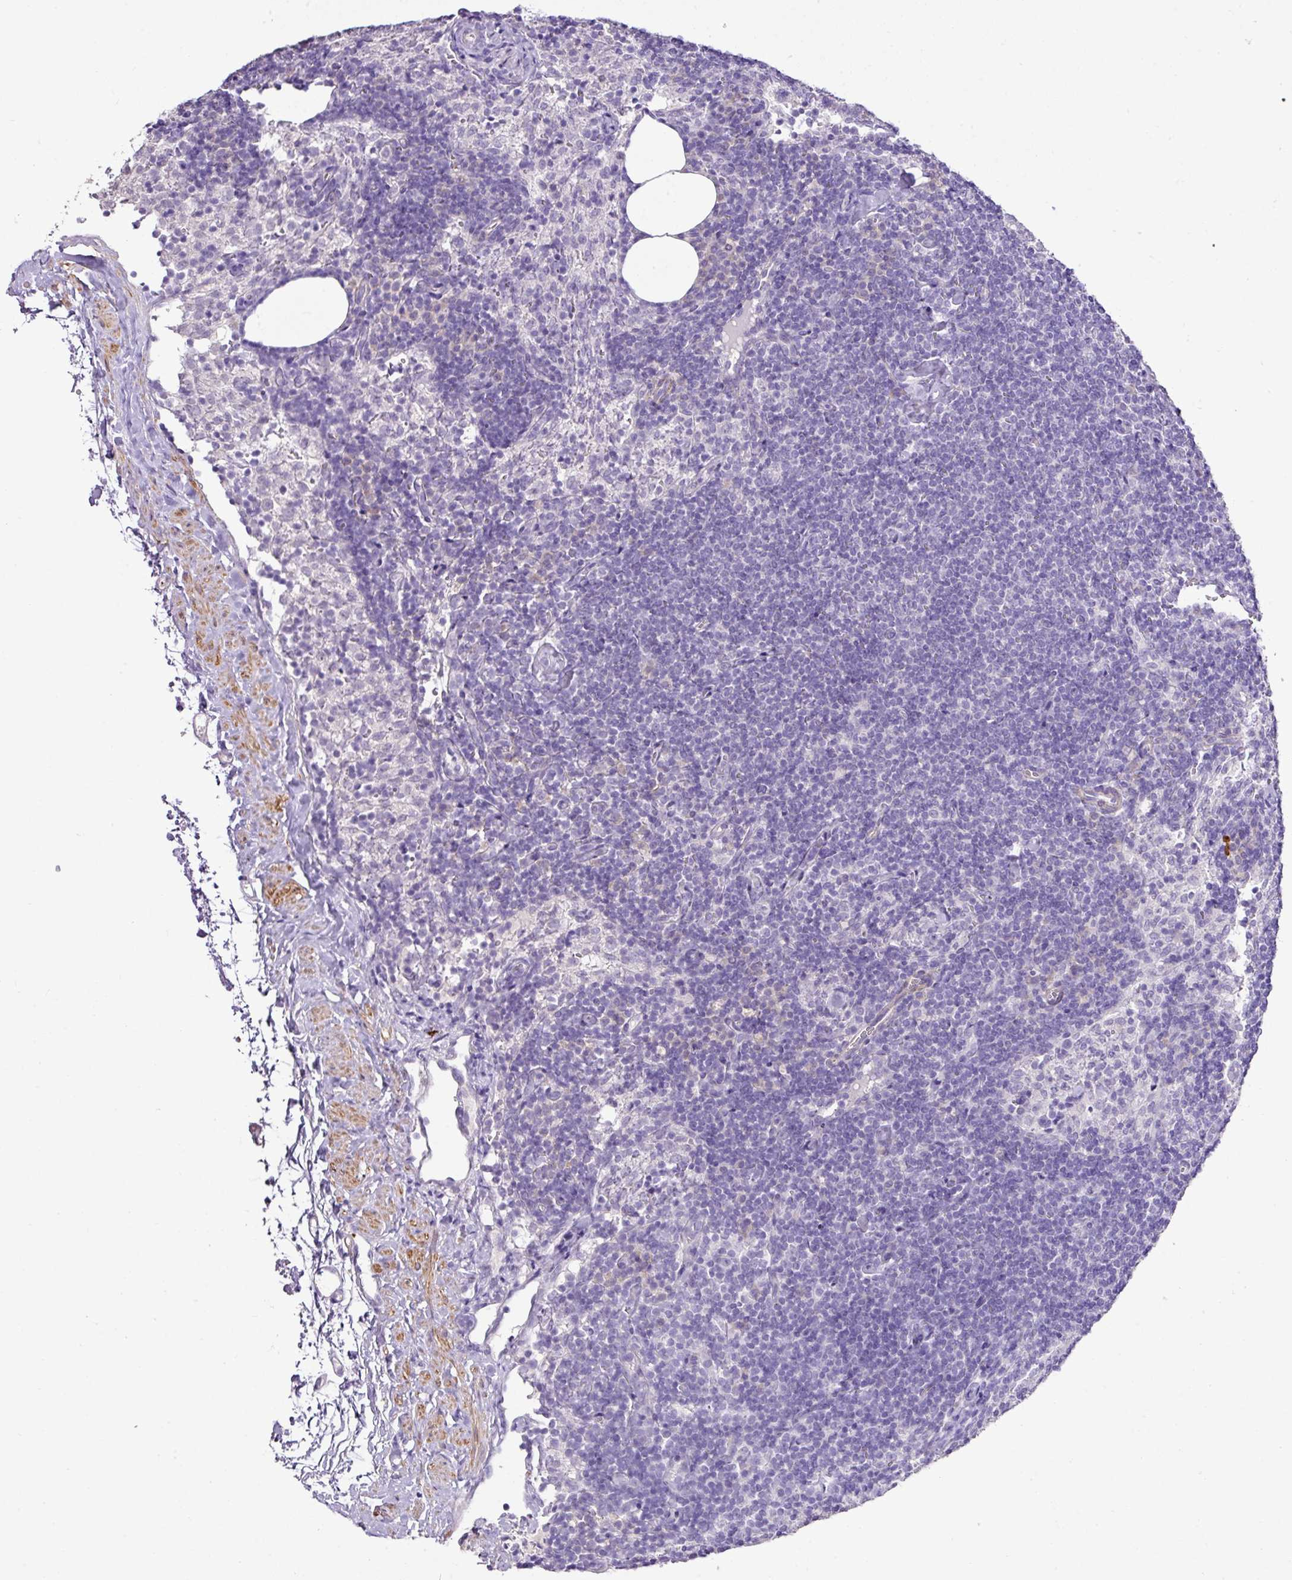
{"staining": {"intensity": "negative", "quantity": "none", "location": "none"}, "tissue": "lymph node", "cell_type": "Germinal center cells", "image_type": "normal", "snomed": [{"axis": "morphology", "description": "Normal tissue, NOS"}, {"axis": "topography", "description": "Lymph node"}], "caption": "This is a histopathology image of immunohistochemistry (IHC) staining of benign lymph node, which shows no staining in germinal center cells. Brightfield microscopy of IHC stained with DAB (3,3'-diaminobenzidine) (brown) and hematoxylin (blue), captured at high magnification.", "gene": "DIP2A", "patient": {"sex": "female", "age": 52}}